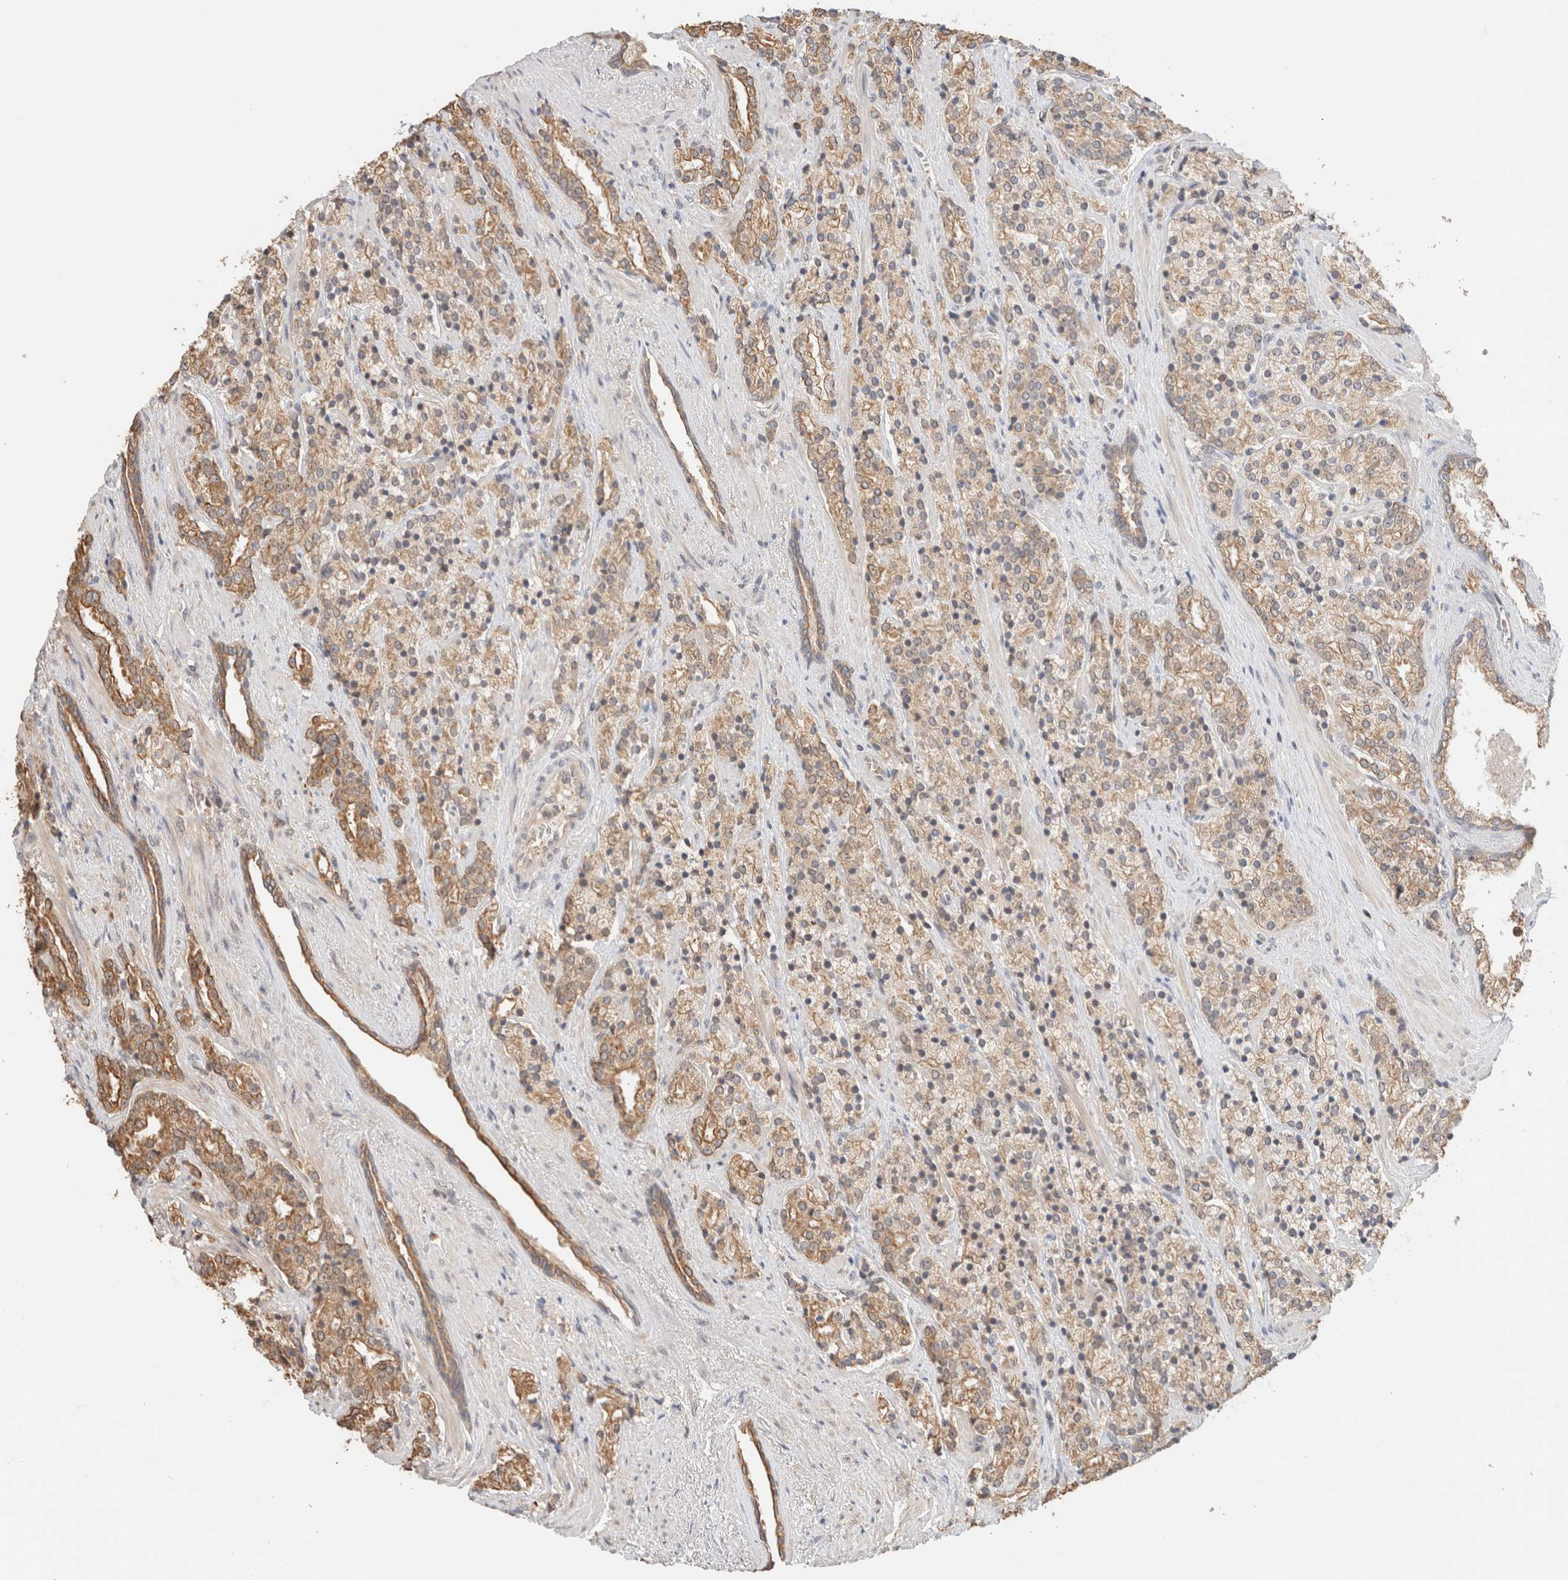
{"staining": {"intensity": "weak", "quantity": ">75%", "location": "cytoplasmic/membranous"}, "tissue": "prostate cancer", "cell_type": "Tumor cells", "image_type": "cancer", "snomed": [{"axis": "morphology", "description": "Adenocarcinoma, High grade"}, {"axis": "topography", "description": "Prostate"}], "caption": "Adenocarcinoma (high-grade) (prostate) stained with a protein marker exhibits weak staining in tumor cells.", "gene": "CA13", "patient": {"sex": "male", "age": 71}}